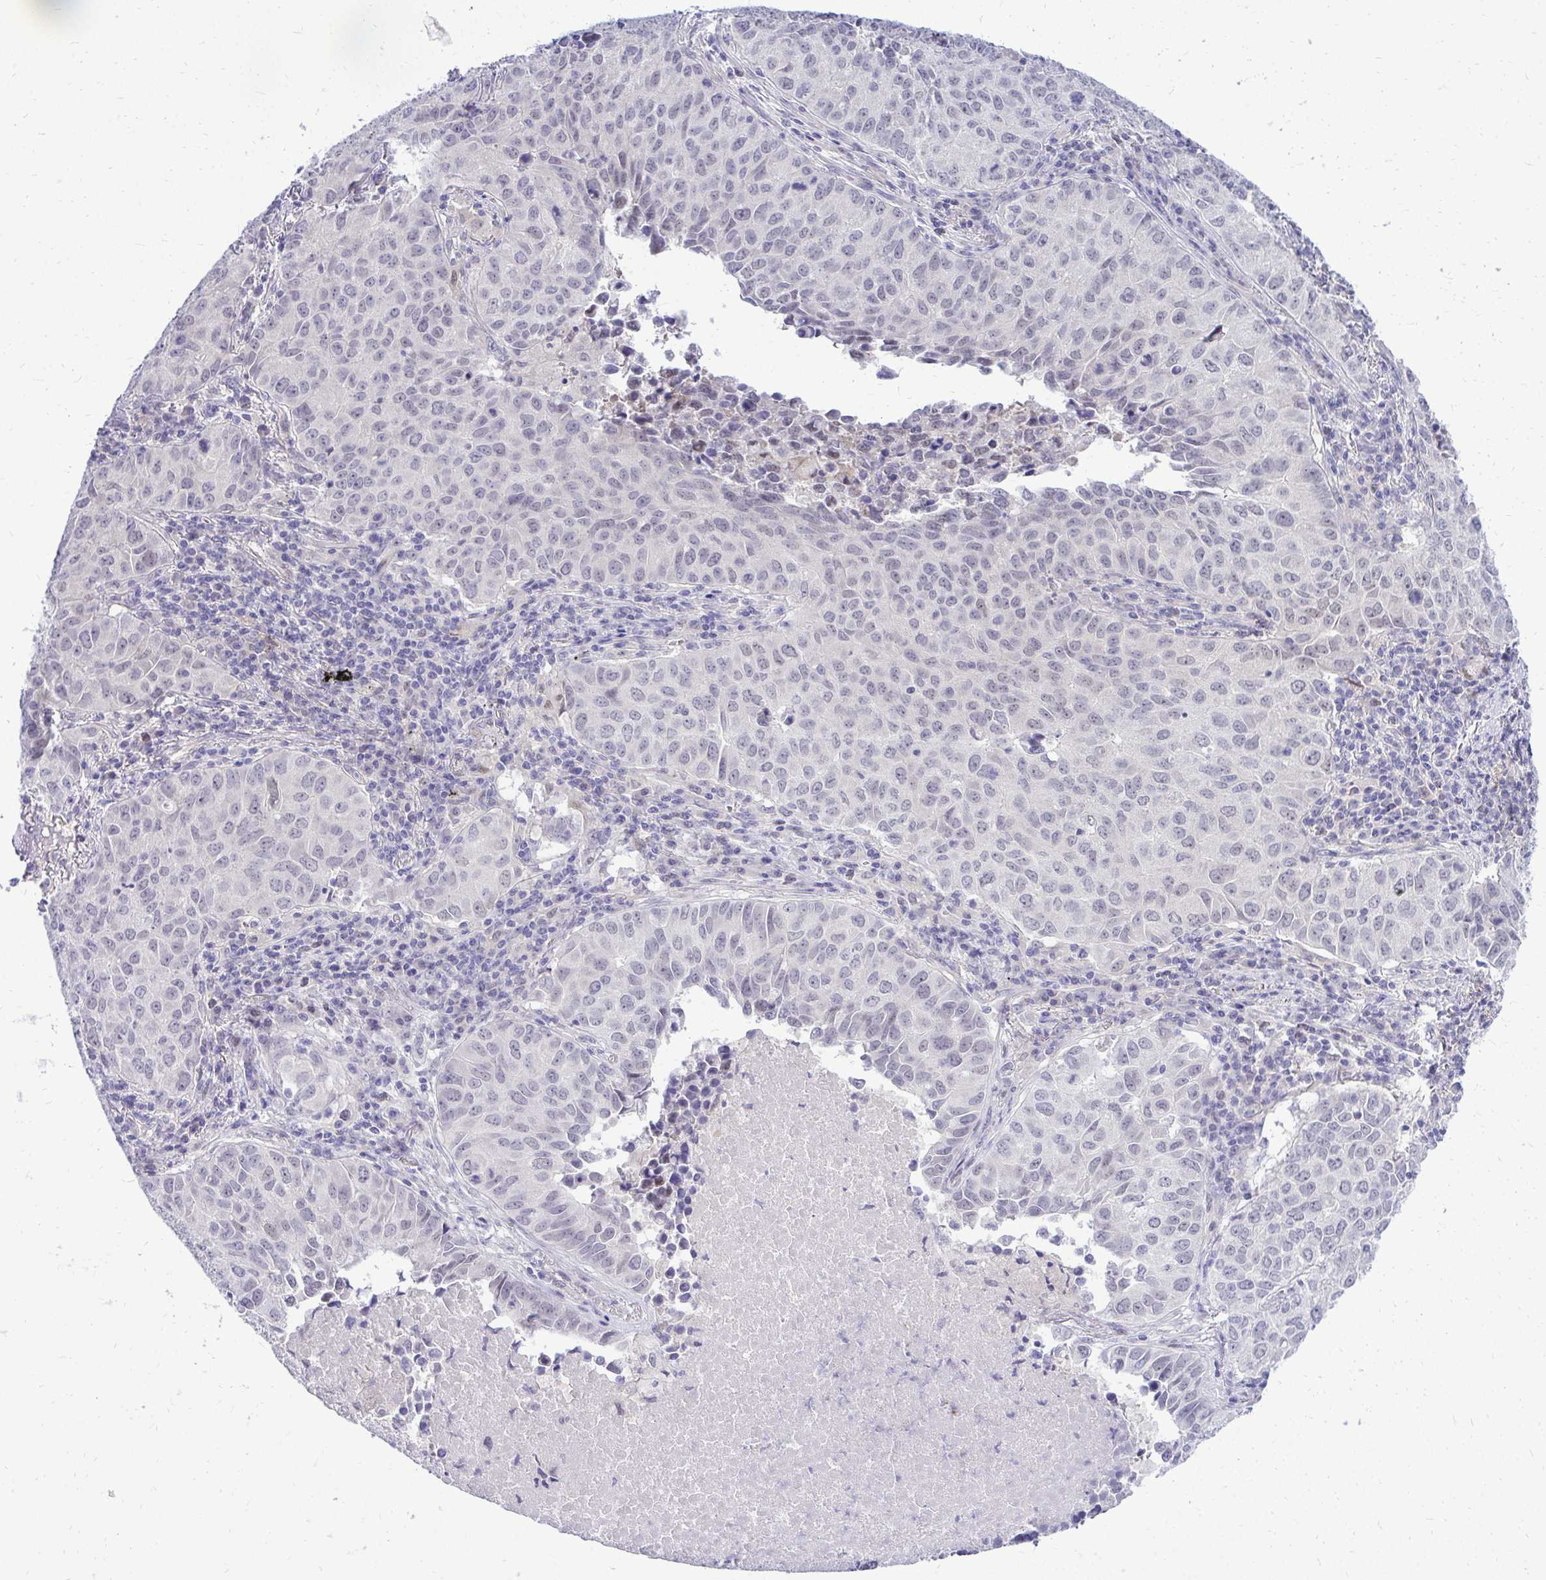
{"staining": {"intensity": "negative", "quantity": "none", "location": "none"}, "tissue": "lung cancer", "cell_type": "Tumor cells", "image_type": "cancer", "snomed": [{"axis": "morphology", "description": "Adenocarcinoma, NOS"}, {"axis": "topography", "description": "Lung"}], "caption": "A histopathology image of adenocarcinoma (lung) stained for a protein reveals no brown staining in tumor cells.", "gene": "ZSWIM9", "patient": {"sex": "female", "age": 50}}